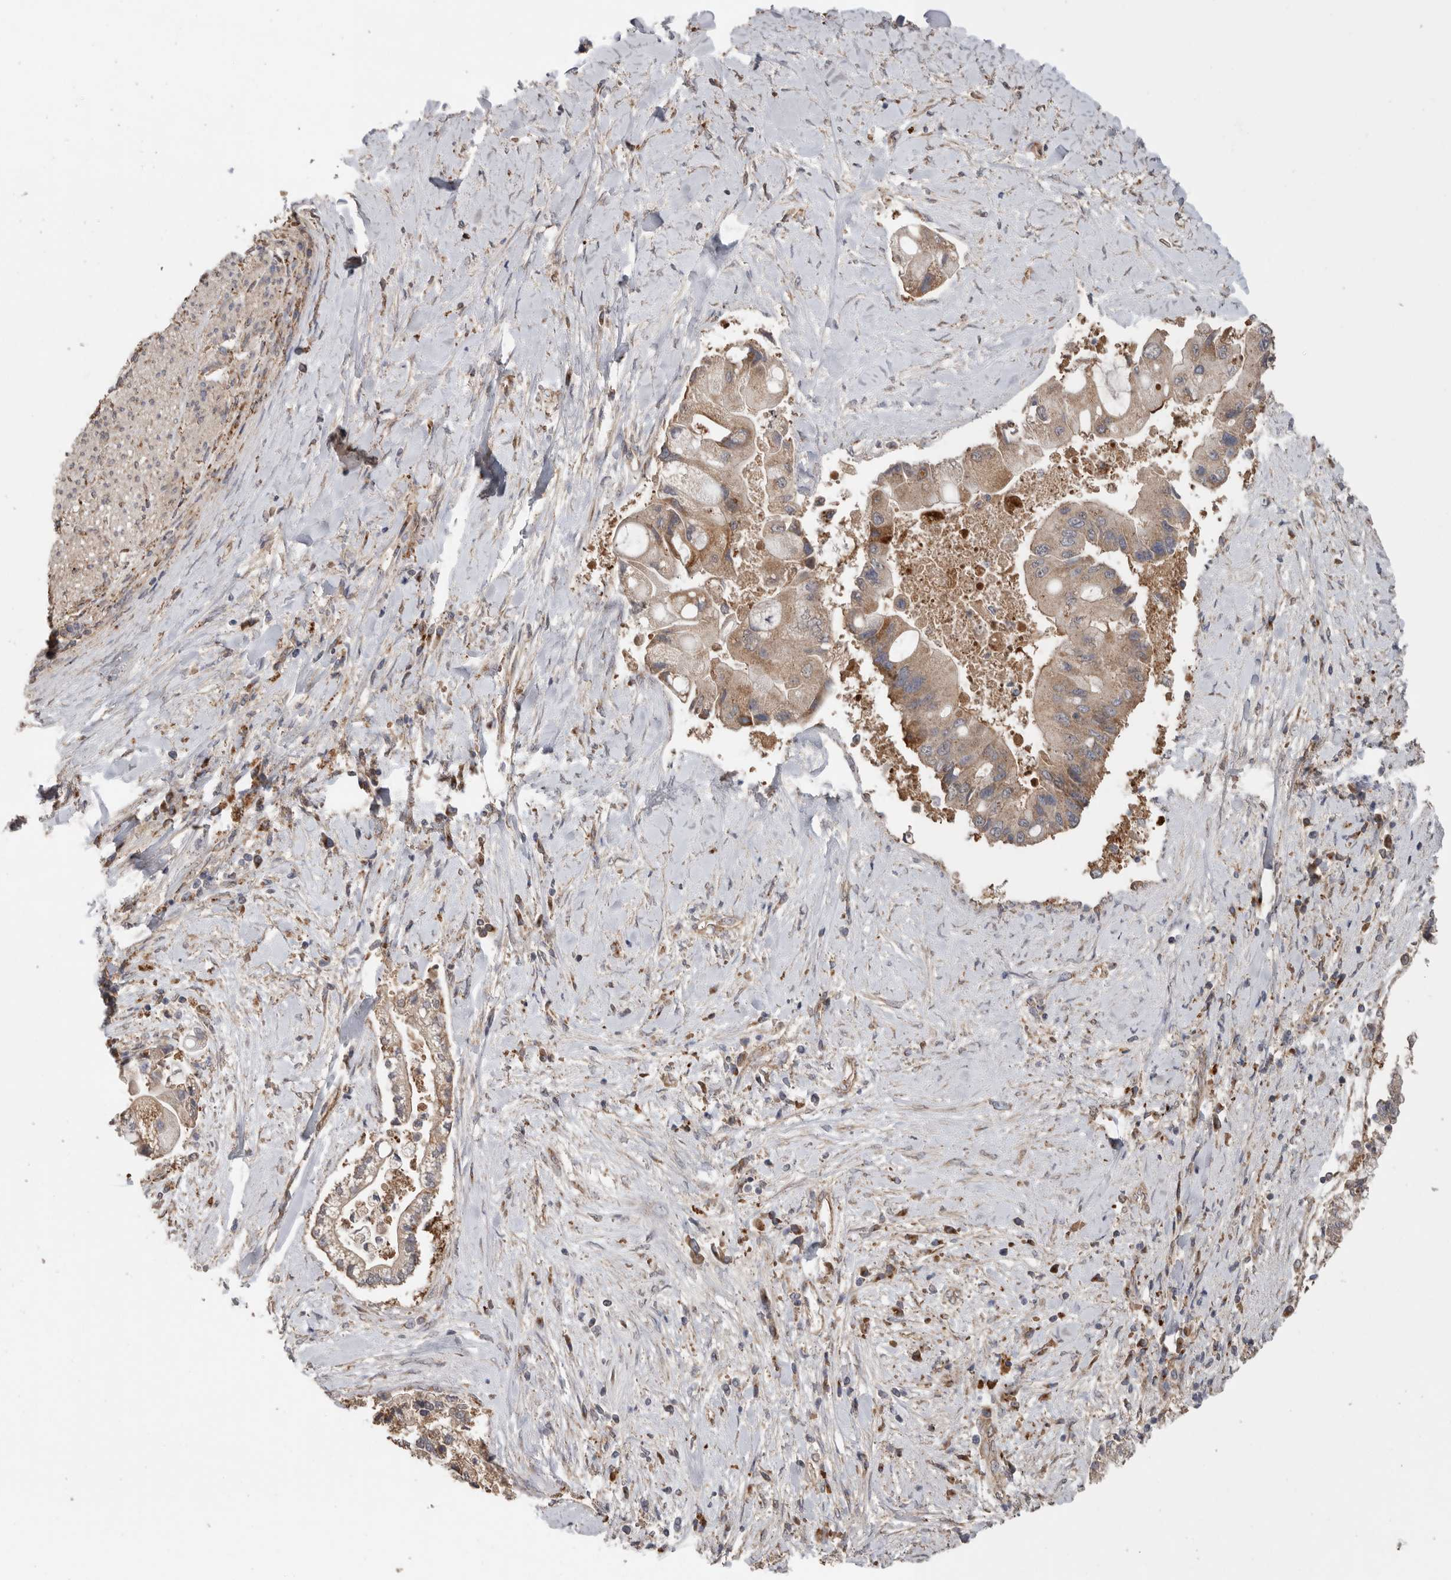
{"staining": {"intensity": "moderate", "quantity": ">75%", "location": "cytoplasmic/membranous"}, "tissue": "liver cancer", "cell_type": "Tumor cells", "image_type": "cancer", "snomed": [{"axis": "morphology", "description": "Cholangiocarcinoma"}, {"axis": "topography", "description": "Liver"}], "caption": "Immunohistochemical staining of liver cancer (cholangiocarcinoma) demonstrates medium levels of moderate cytoplasmic/membranous positivity in approximately >75% of tumor cells. (Brightfield microscopy of DAB IHC at high magnification).", "gene": "PODXL2", "patient": {"sex": "male", "age": 50}}